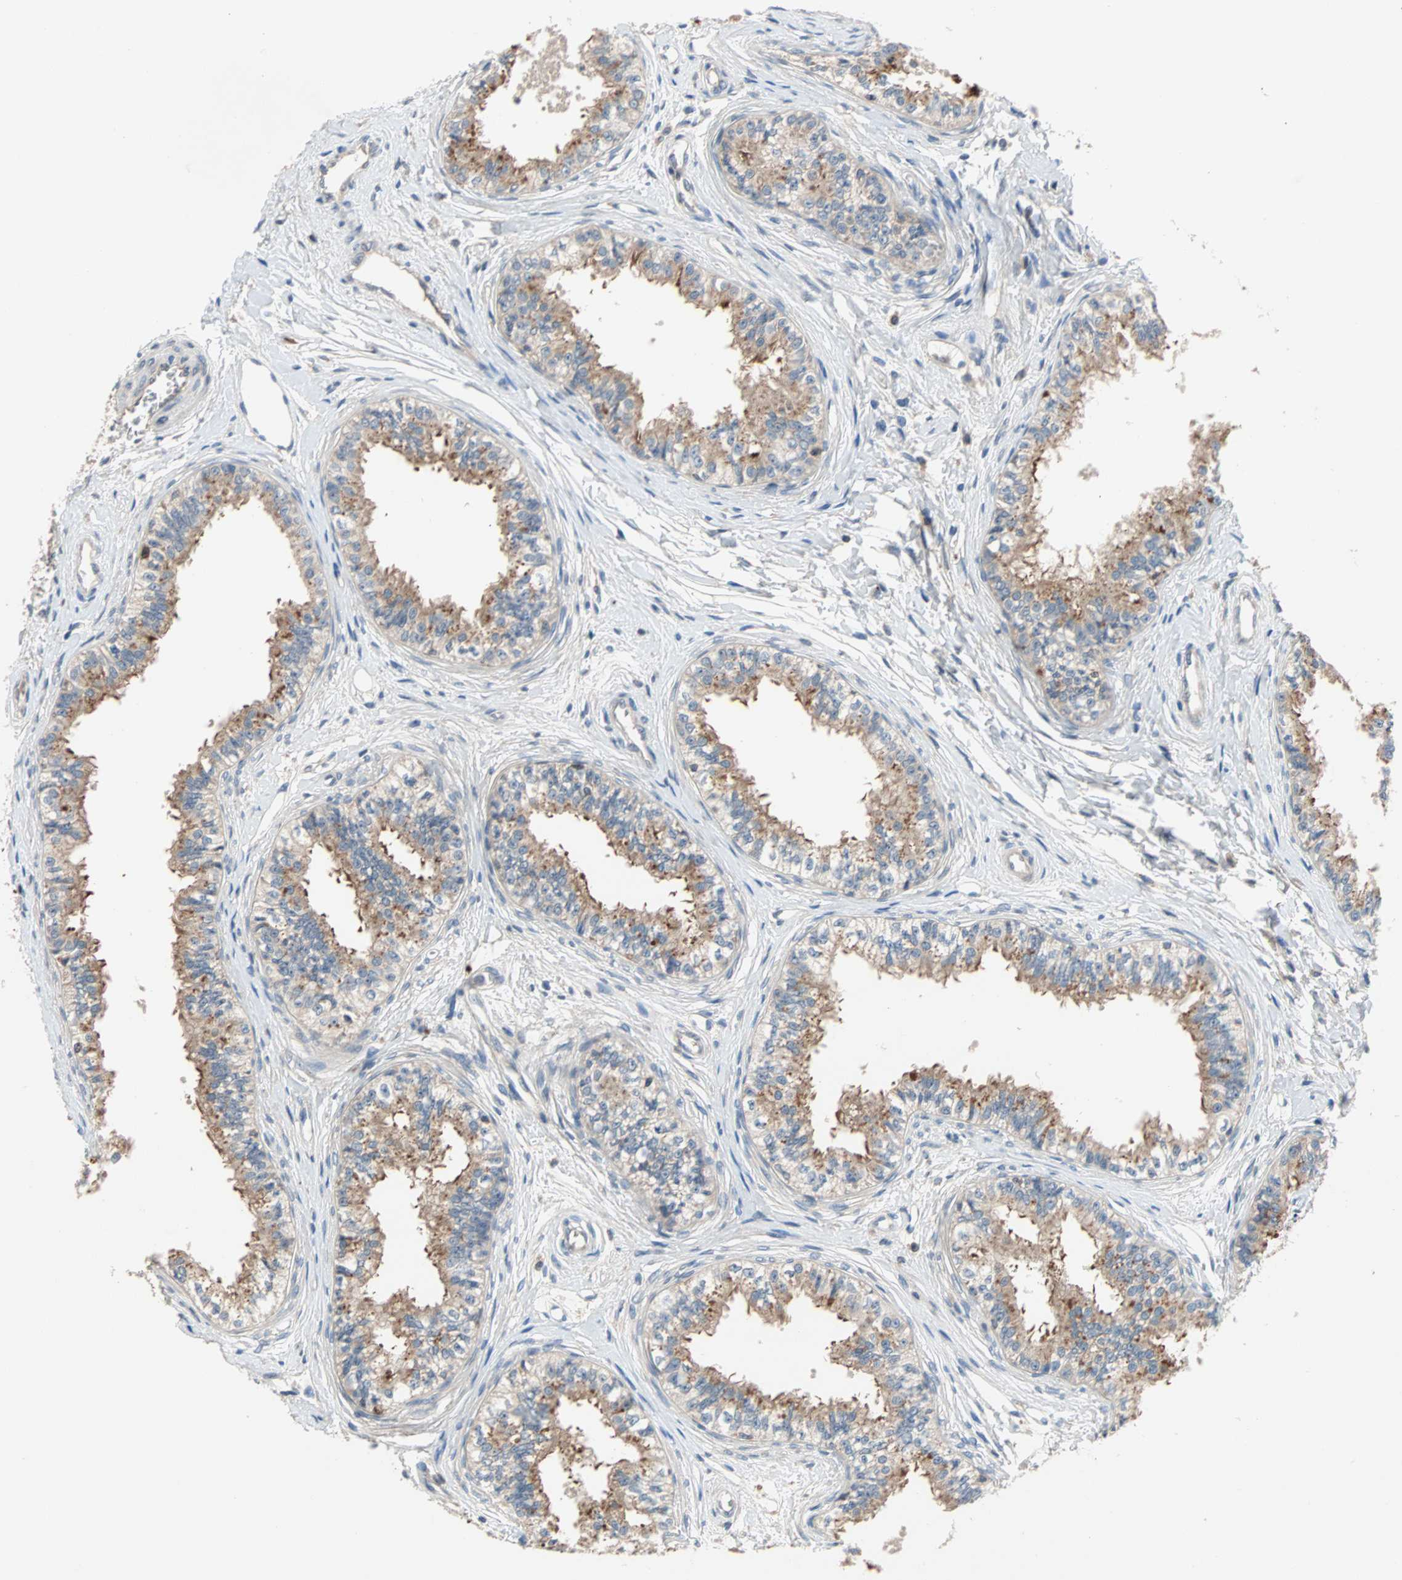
{"staining": {"intensity": "moderate", "quantity": "<25%", "location": "cytoplasmic/membranous"}, "tissue": "epididymis", "cell_type": "Glandular cells", "image_type": "normal", "snomed": [{"axis": "morphology", "description": "Normal tissue, NOS"}, {"axis": "morphology", "description": "Adenocarcinoma, metastatic, NOS"}, {"axis": "topography", "description": "Testis"}, {"axis": "topography", "description": "Epididymis"}], "caption": "Protein analysis of unremarkable epididymis displays moderate cytoplasmic/membranous expression in about <25% of glandular cells. (DAB = brown stain, brightfield microscopy at high magnification).", "gene": "MAP4K1", "patient": {"sex": "male", "age": 26}}